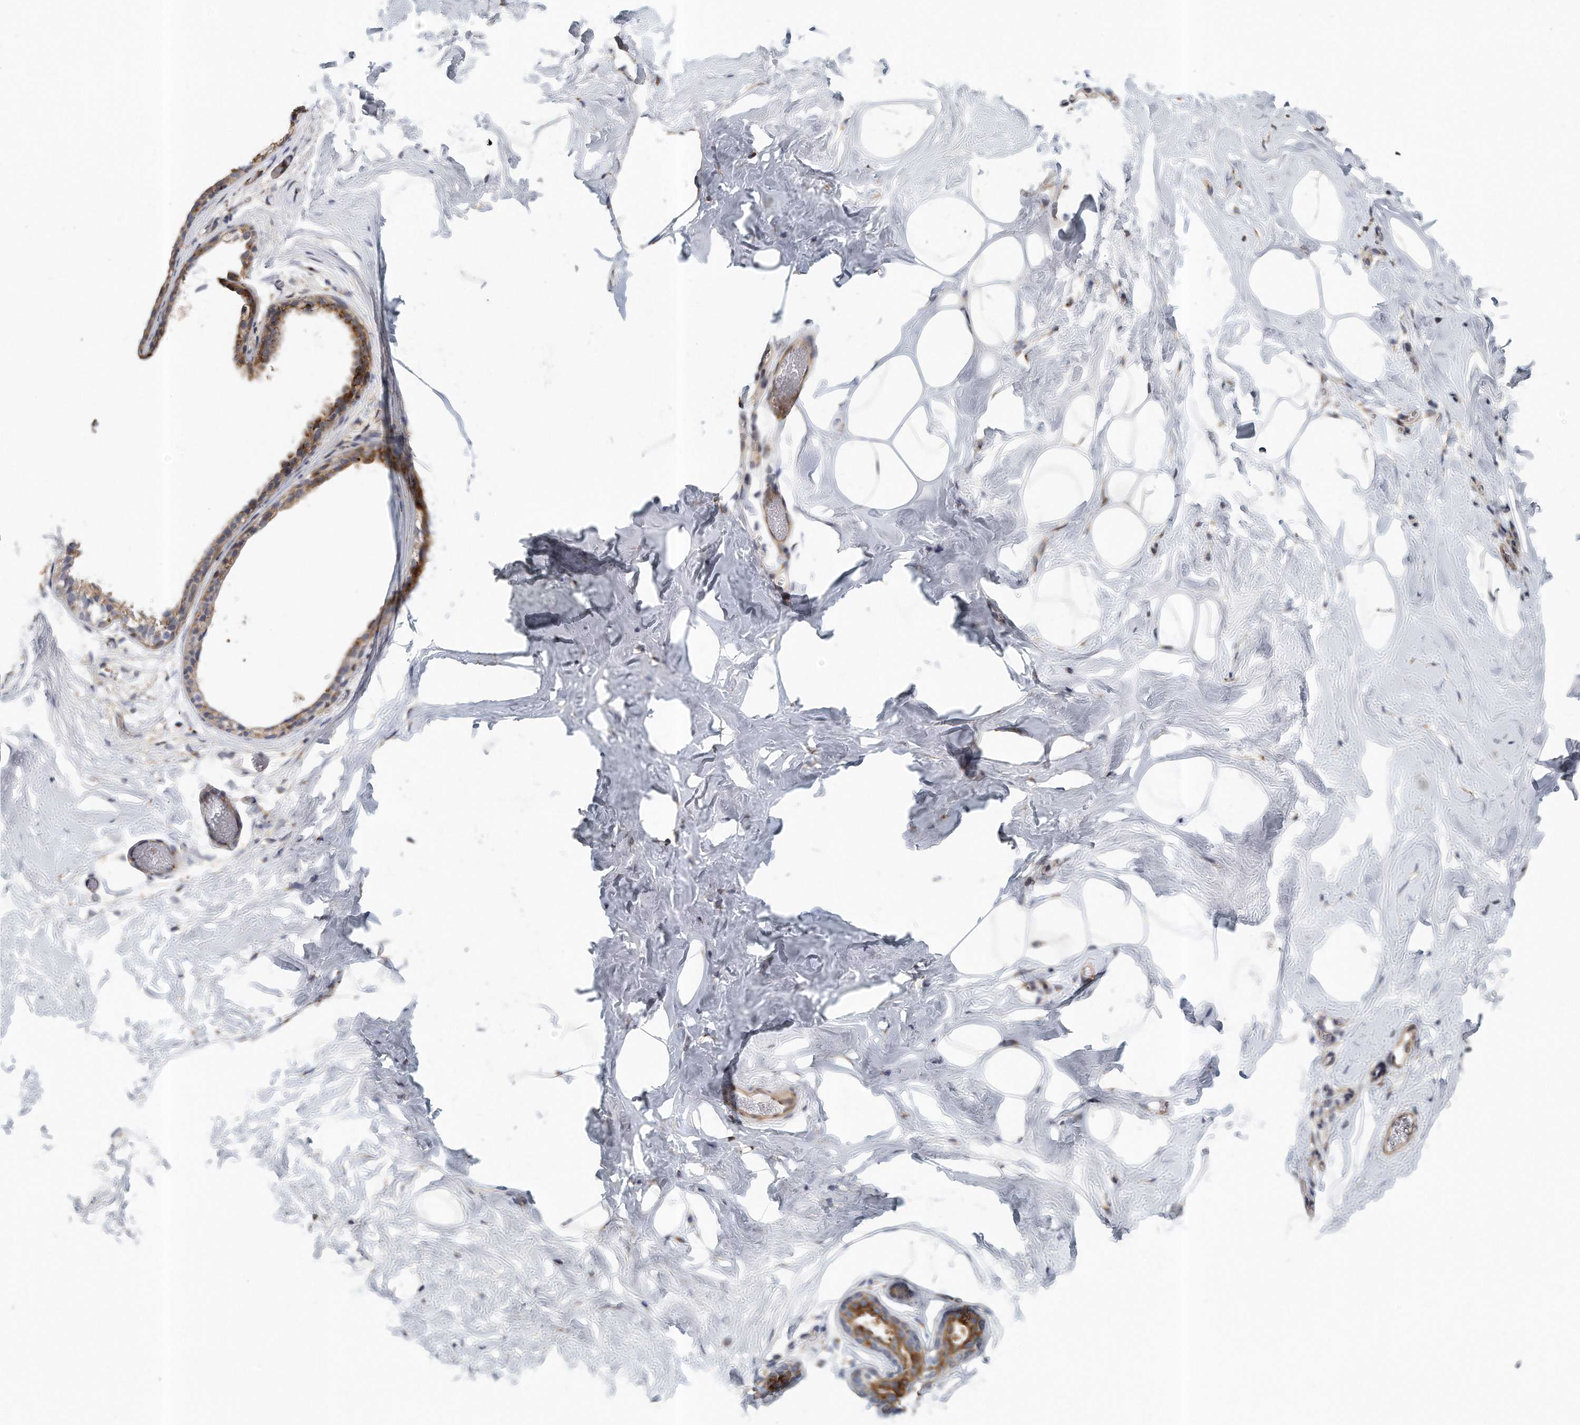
{"staining": {"intensity": "negative", "quantity": "none", "location": "none"}, "tissue": "adipose tissue", "cell_type": "Adipocytes", "image_type": "normal", "snomed": [{"axis": "morphology", "description": "Normal tissue, NOS"}, {"axis": "morphology", "description": "Fibrosis, NOS"}, {"axis": "topography", "description": "Breast"}, {"axis": "topography", "description": "Adipose tissue"}], "caption": "Immunohistochemistry of benign adipose tissue reveals no positivity in adipocytes. (Stains: DAB IHC with hematoxylin counter stain, Microscopy: brightfield microscopy at high magnification).", "gene": "PCDH8", "patient": {"sex": "female", "age": 39}}